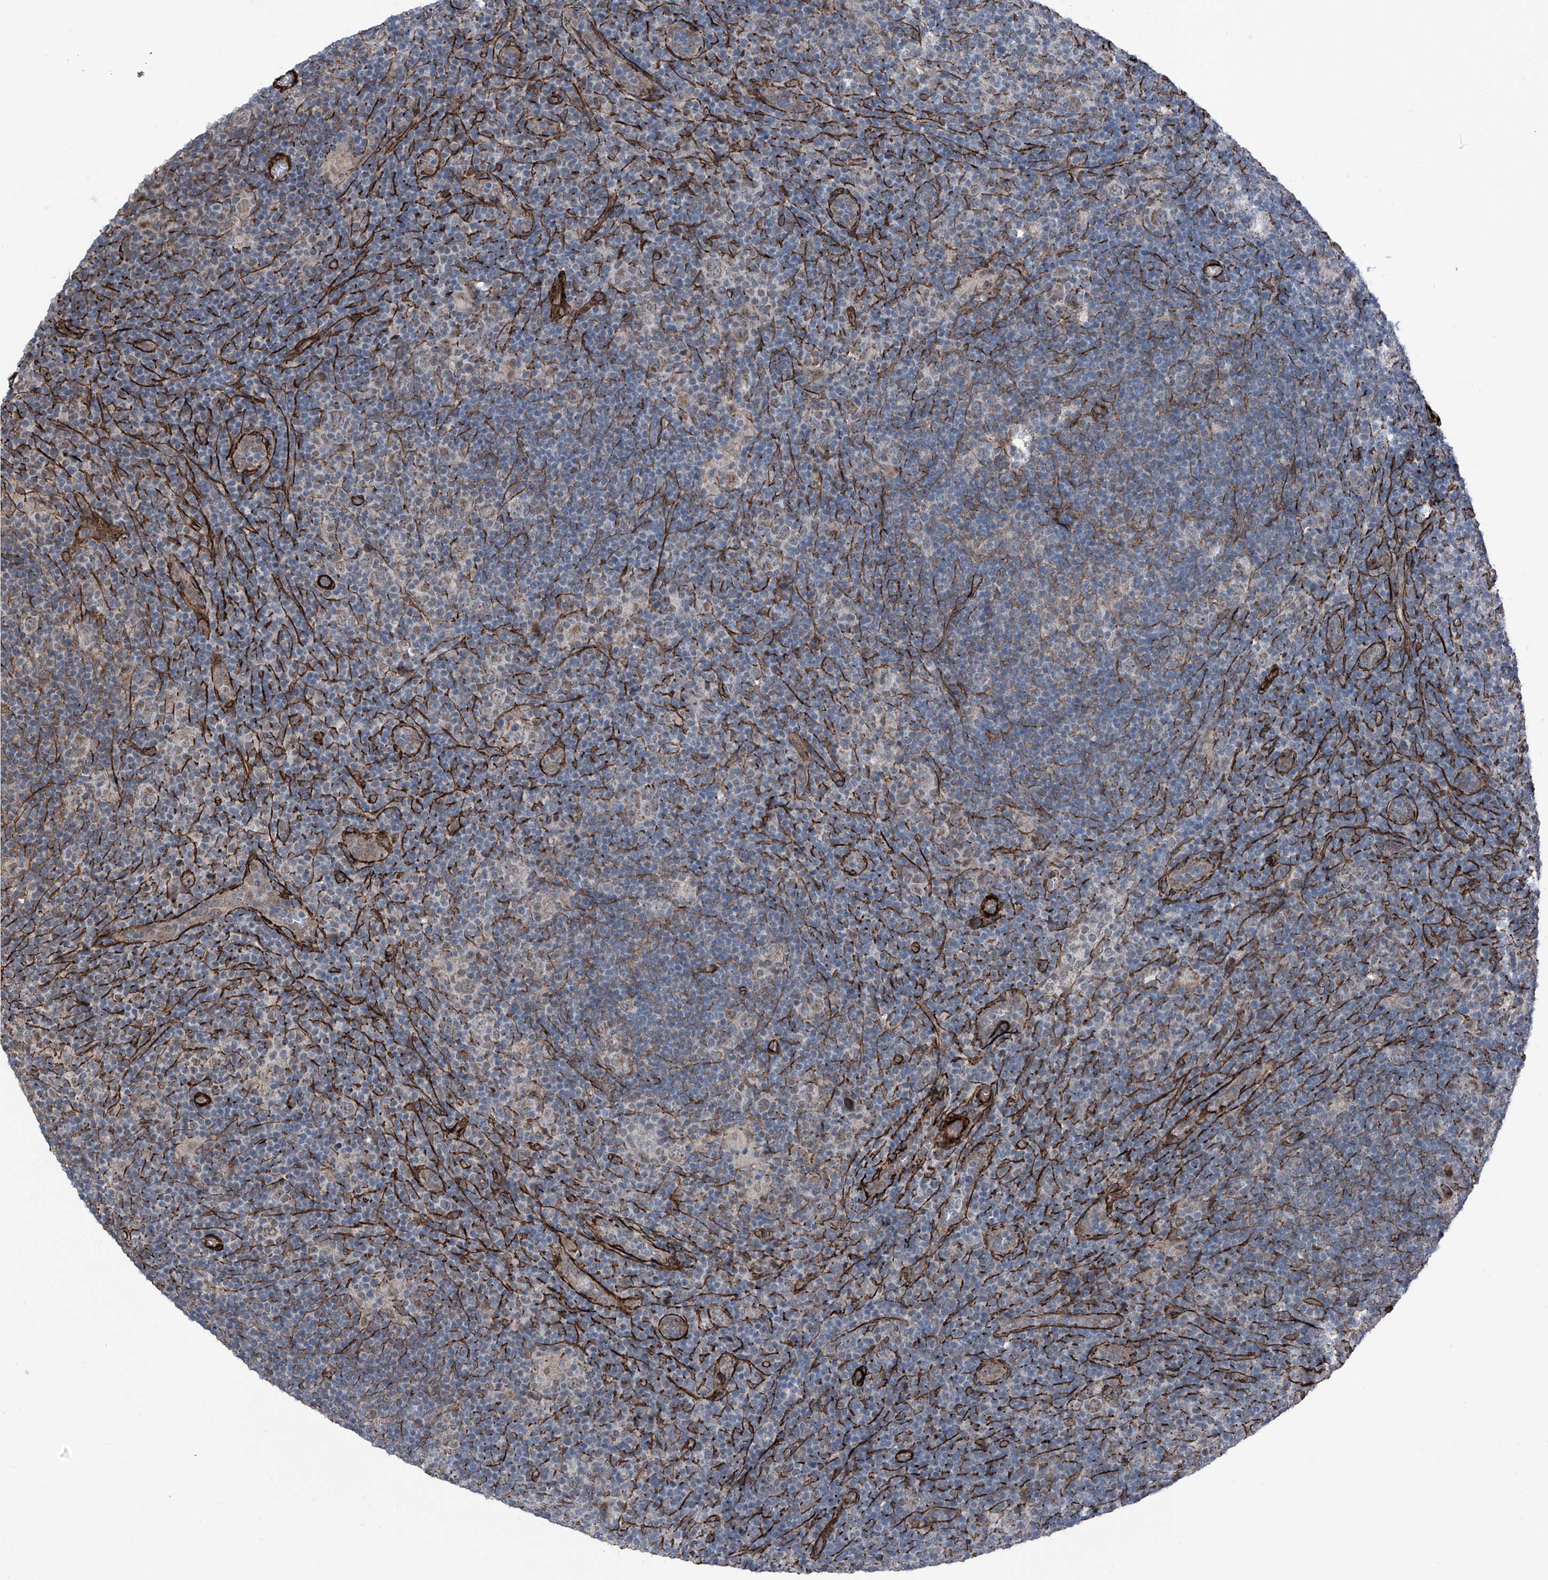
{"staining": {"intensity": "negative", "quantity": "none", "location": "none"}, "tissue": "lymphoma", "cell_type": "Tumor cells", "image_type": "cancer", "snomed": [{"axis": "morphology", "description": "Hodgkin's disease, NOS"}, {"axis": "topography", "description": "Lymph node"}], "caption": "High magnification brightfield microscopy of lymphoma stained with DAB (brown) and counterstained with hematoxylin (blue): tumor cells show no significant expression.", "gene": "COA7", "patient": {"sex": "female", "age": 57}}